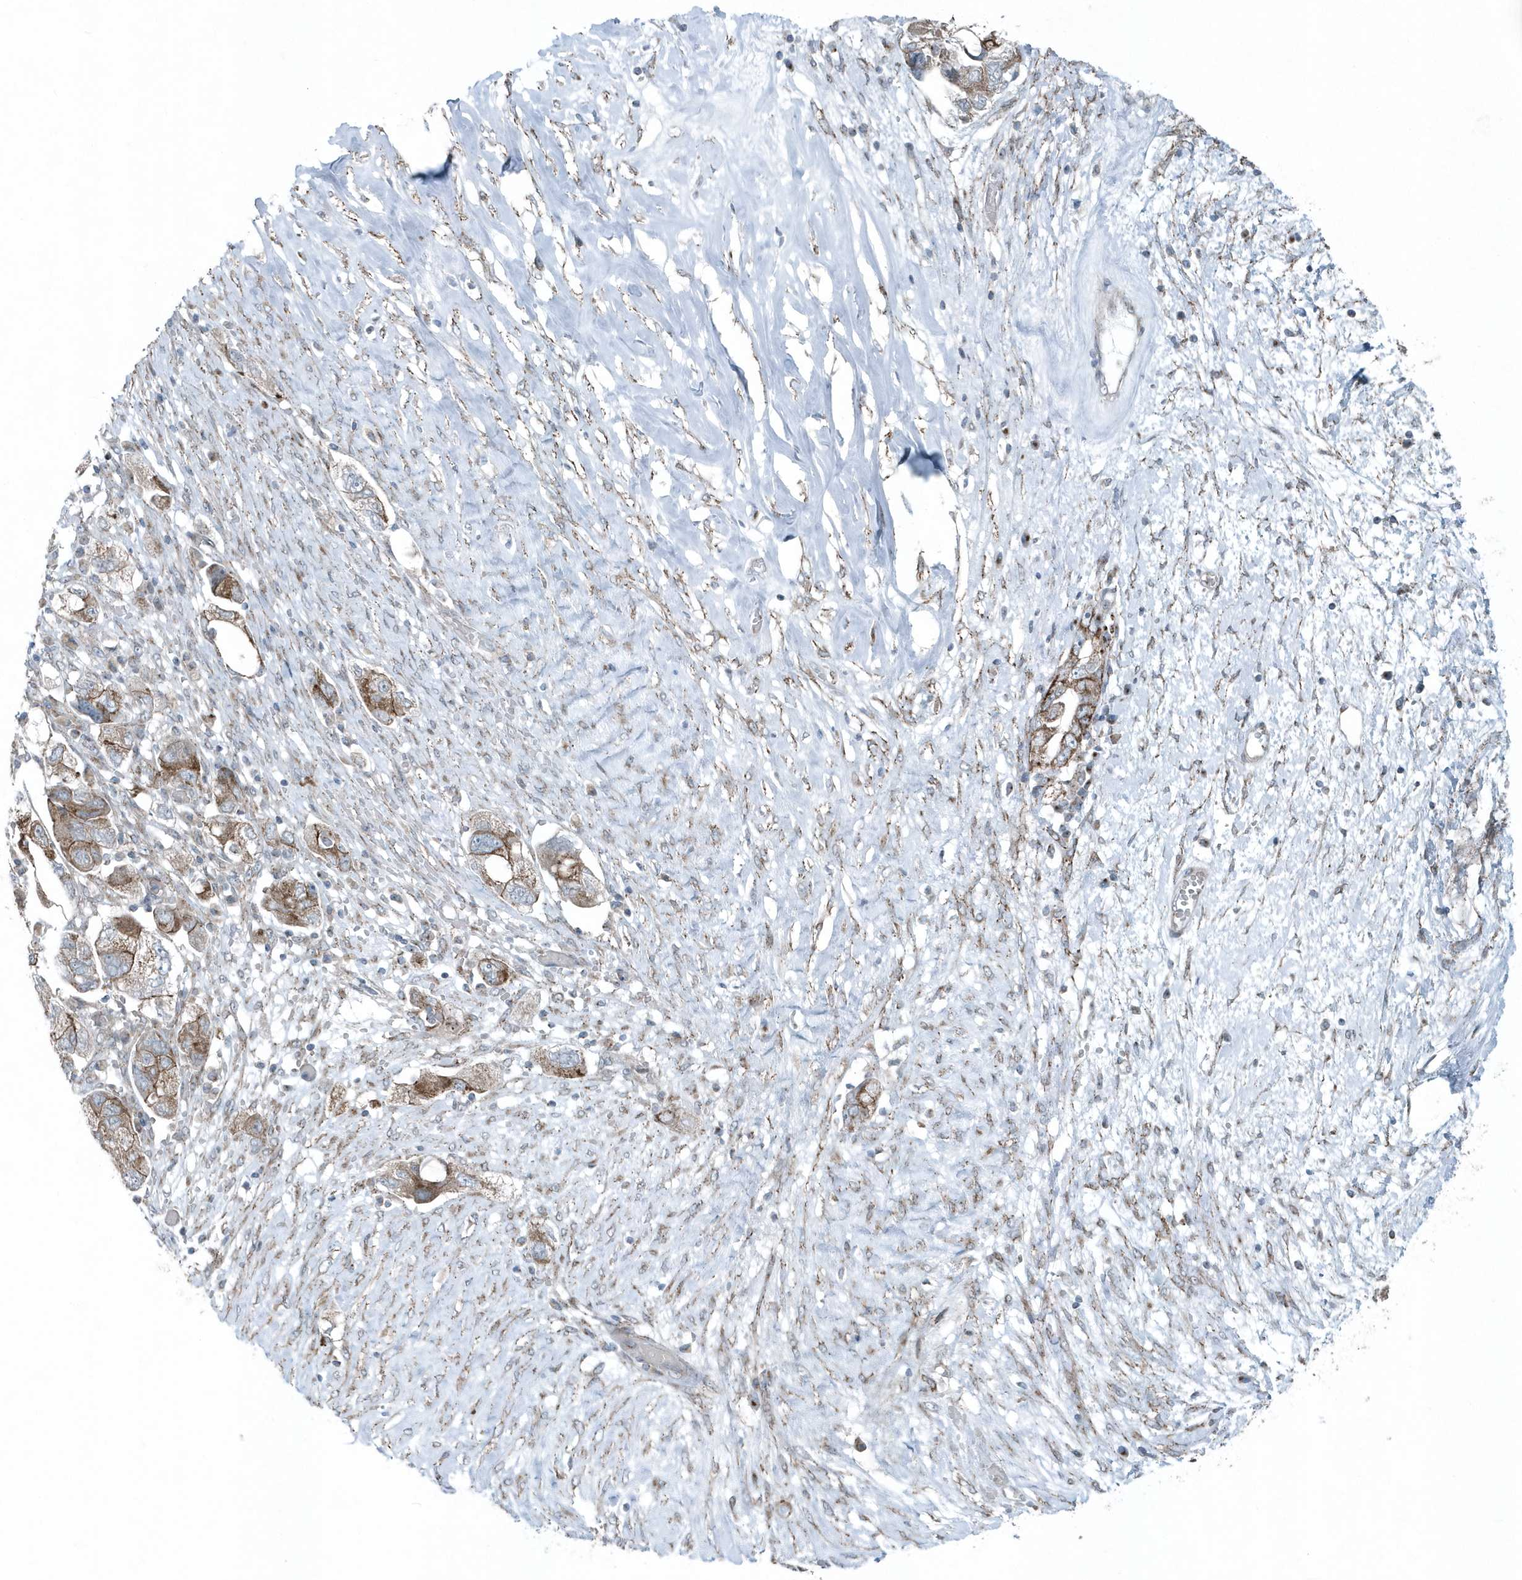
{"staining": {"intensity": "moderate", "quantity": "25%-75%", "location": "cytoplasmic/membranous"}, "tissue": "ovarian cancer", "cell_type": "Tumor cells", "image_type": "cancer", "snomed": [{"axis": "morphology", "description": "Carcinoma, NOS"}, {"axis": "morphology", "description": "Cystadenocarcinoma, serous, NOS"}, {"axis": "topography", "description": "Ovary"}], "caption": "Immunohistochemistry (IHC) (DAB) staining of ovarian cancer (serous cystadenocarcinoma) exhibits moderate cytoplasmic/membranous protein staining in approximately 25%-75% of tumor cells.", "gene": "GCC2", "patient": {"sex": "female", "age": 69}}